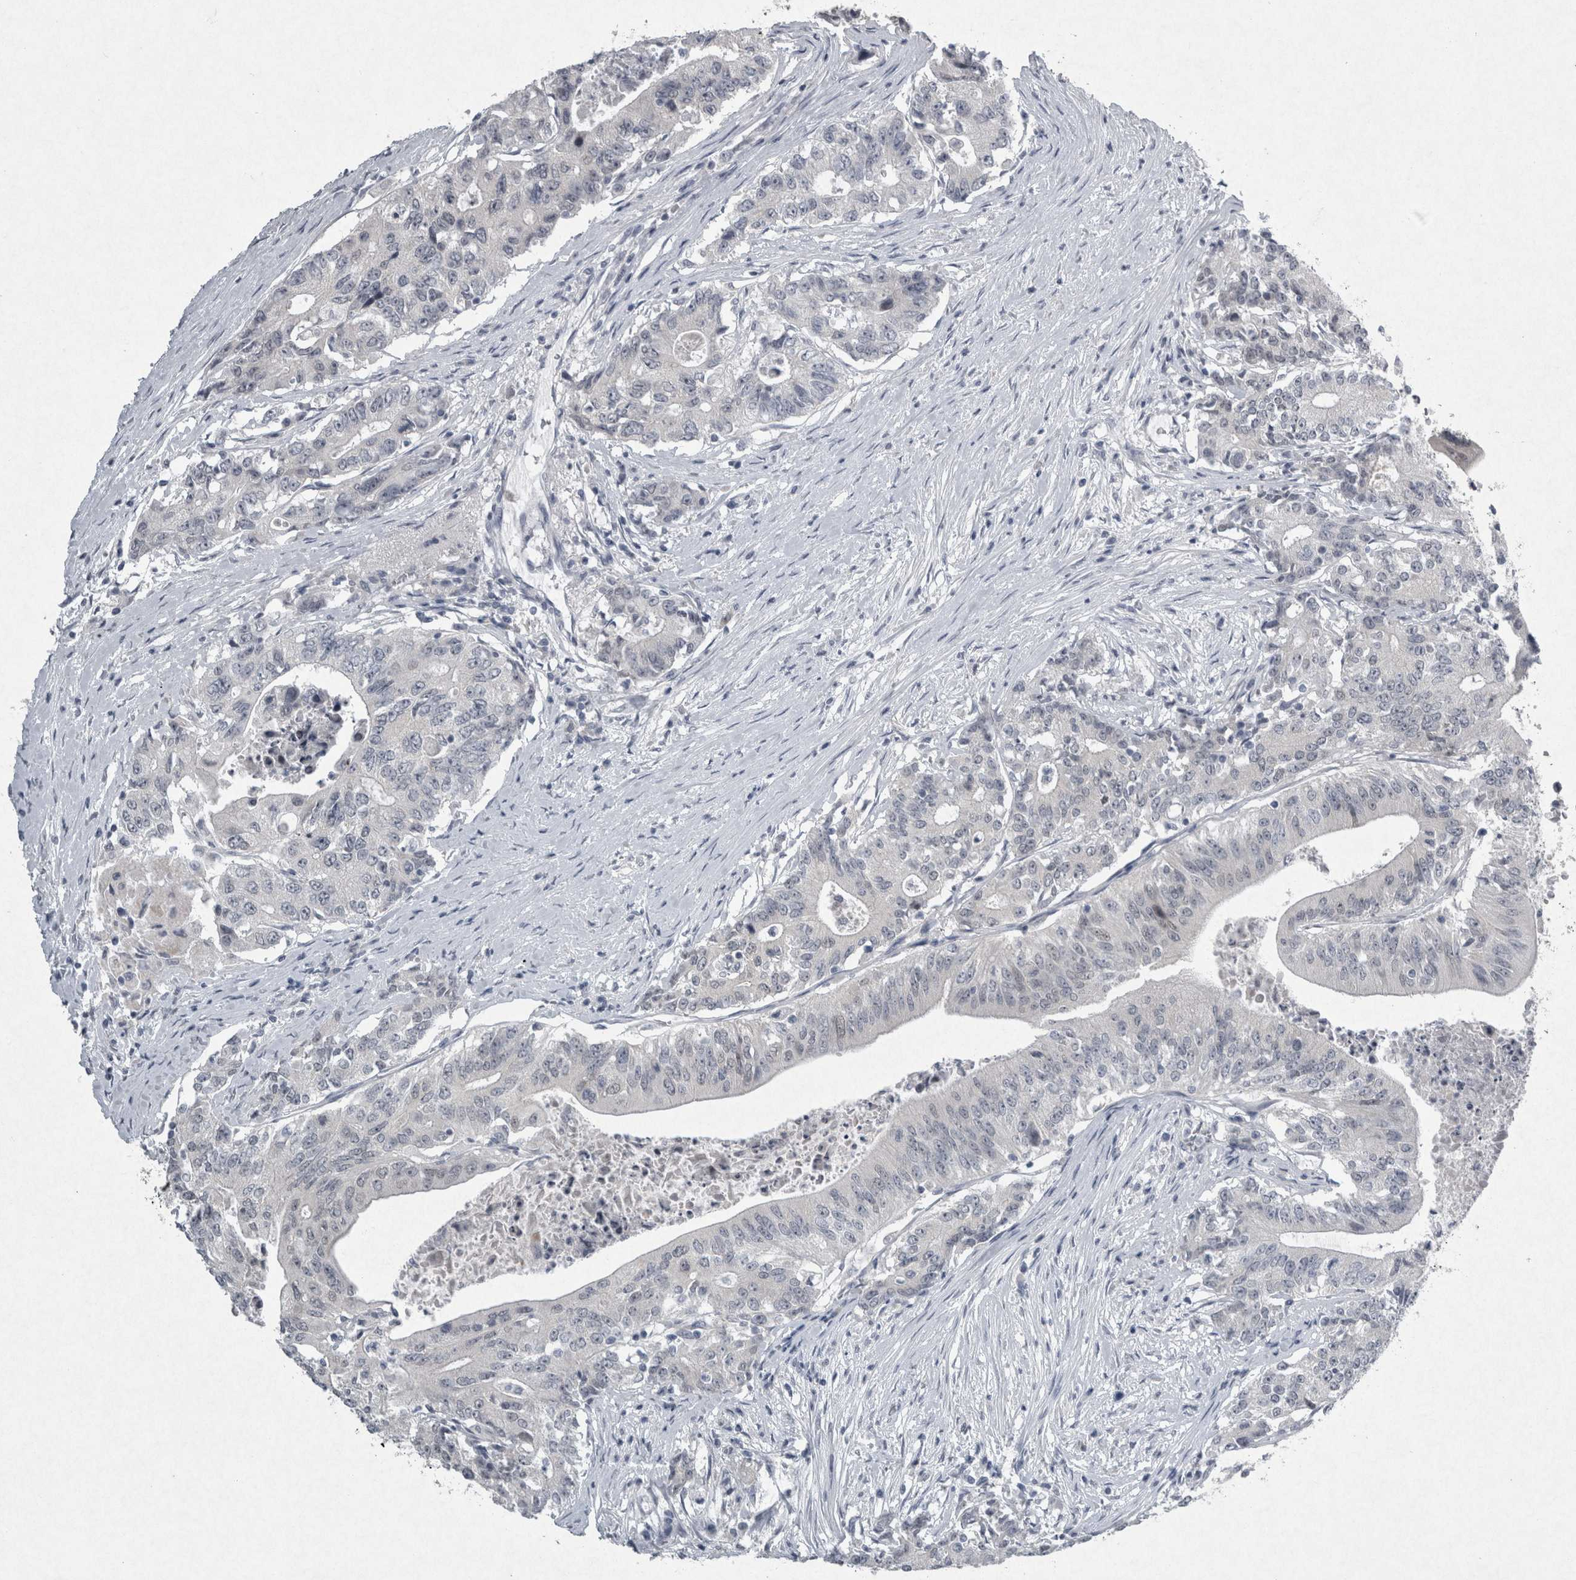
{"staining": {"intensity": "negative", "quantity": "none", "location": "none"}, "tissue": "colorectal cancer", "cell_type": "Tumor cells", "image_type": "cancer", "snomed": [{"axis": "morphology", "description": "Adenocarcinoma, NOS"}, {"axis": "topography", "description": "Colon"}], "caption": "Tumor cells are negative for brown protein staining in colorectal cancer.", "gene": "PDX1", "patient": {"sex": "female", "age": 77}}